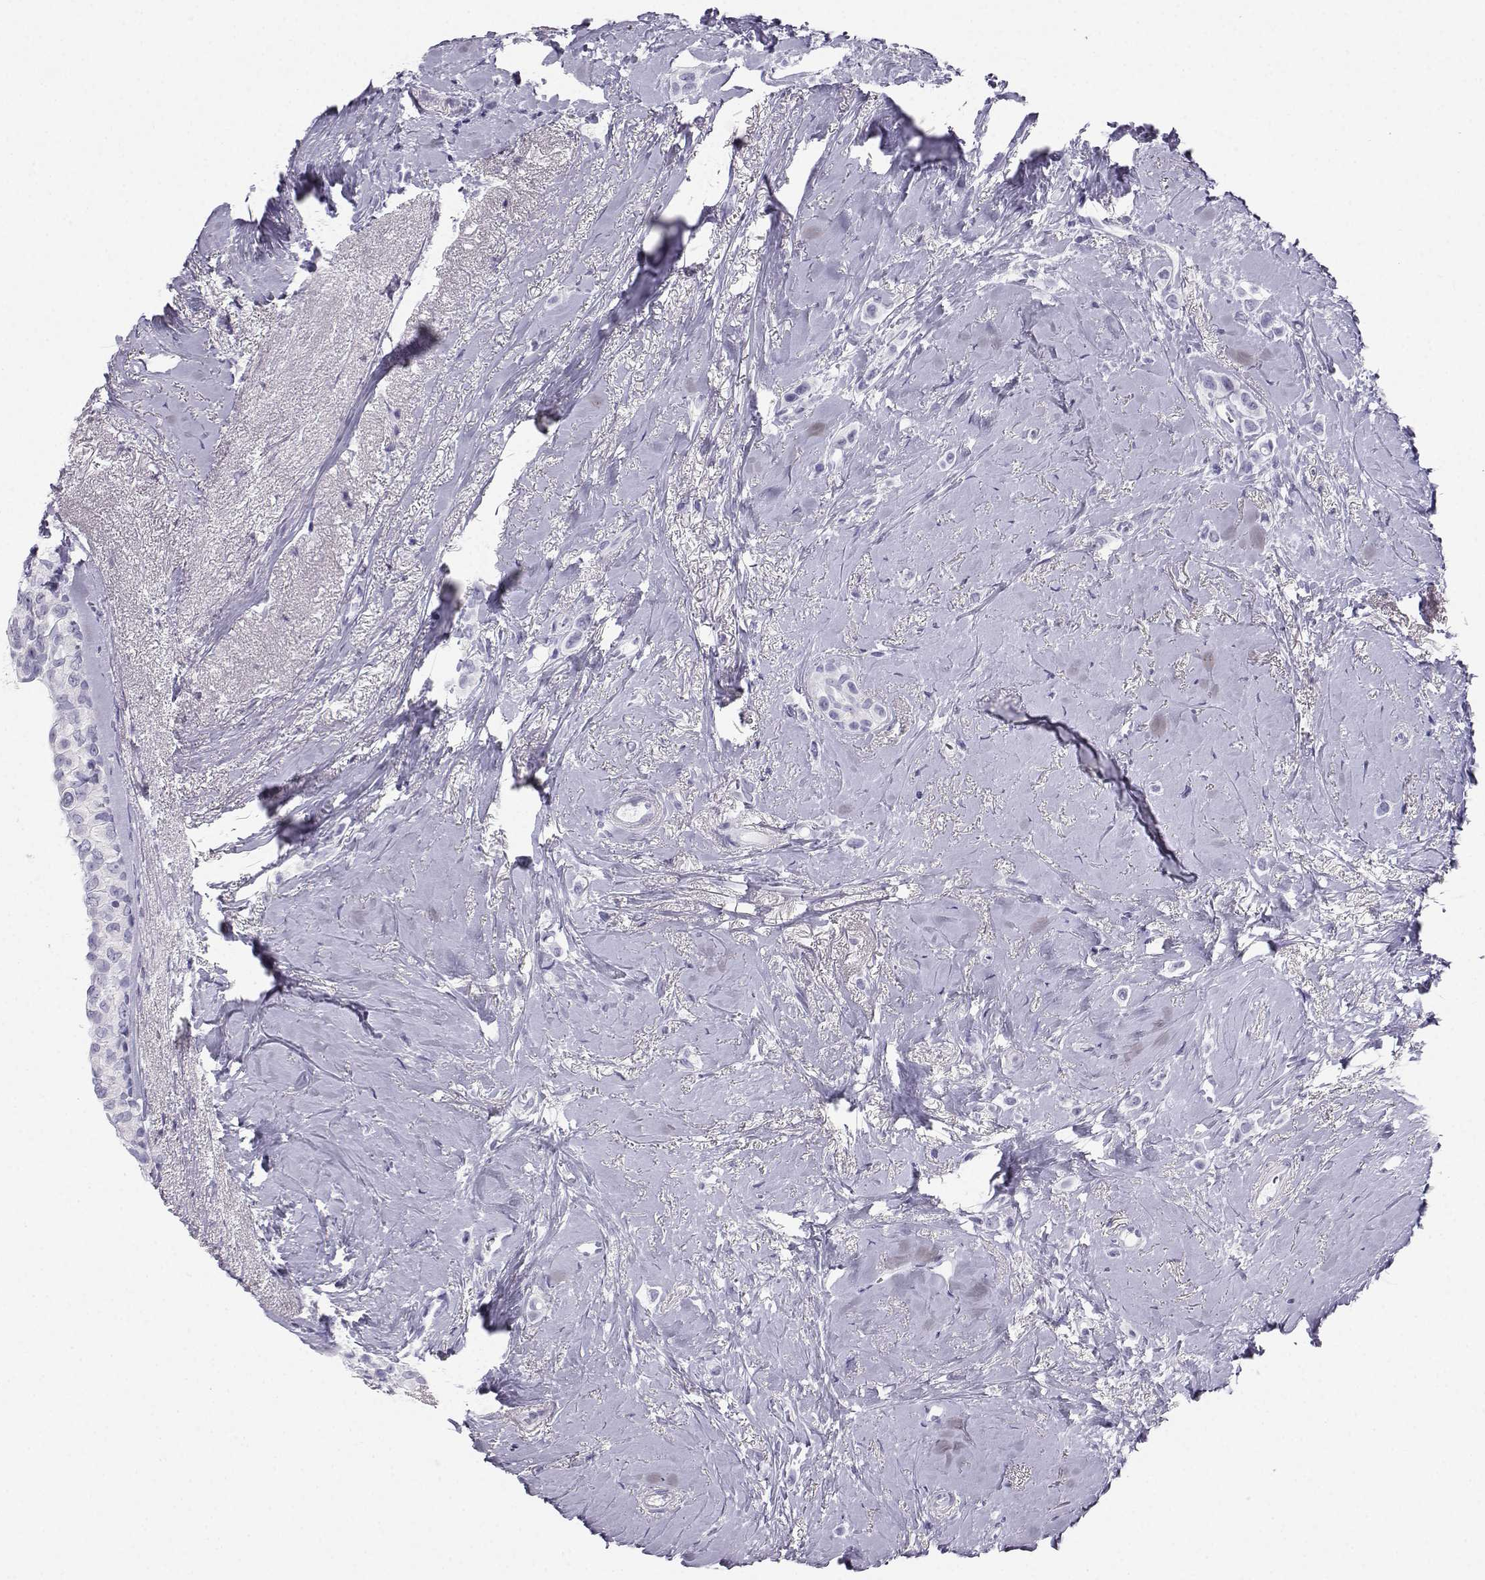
{"staining": {"intensity": "negative", "quantity": "none", "location": "none"}, "tissue": "breast cancer", "cell_type": "Tumor cells", "image_type": "cancer", "snomed": [{"axis": "morphology", "description": "Lobular carcinoma"}, {"axis": "topography", "description": "Breast"}], "caption": "IHC micrograph of neoplastic tissue: breast lobular carcinoma stained with DAB (3,3'-diaminobenzidine) displays no significant protein expression in tumor cells.", "gene": "SST", "patient": {"sex": "female", "age": 66}}